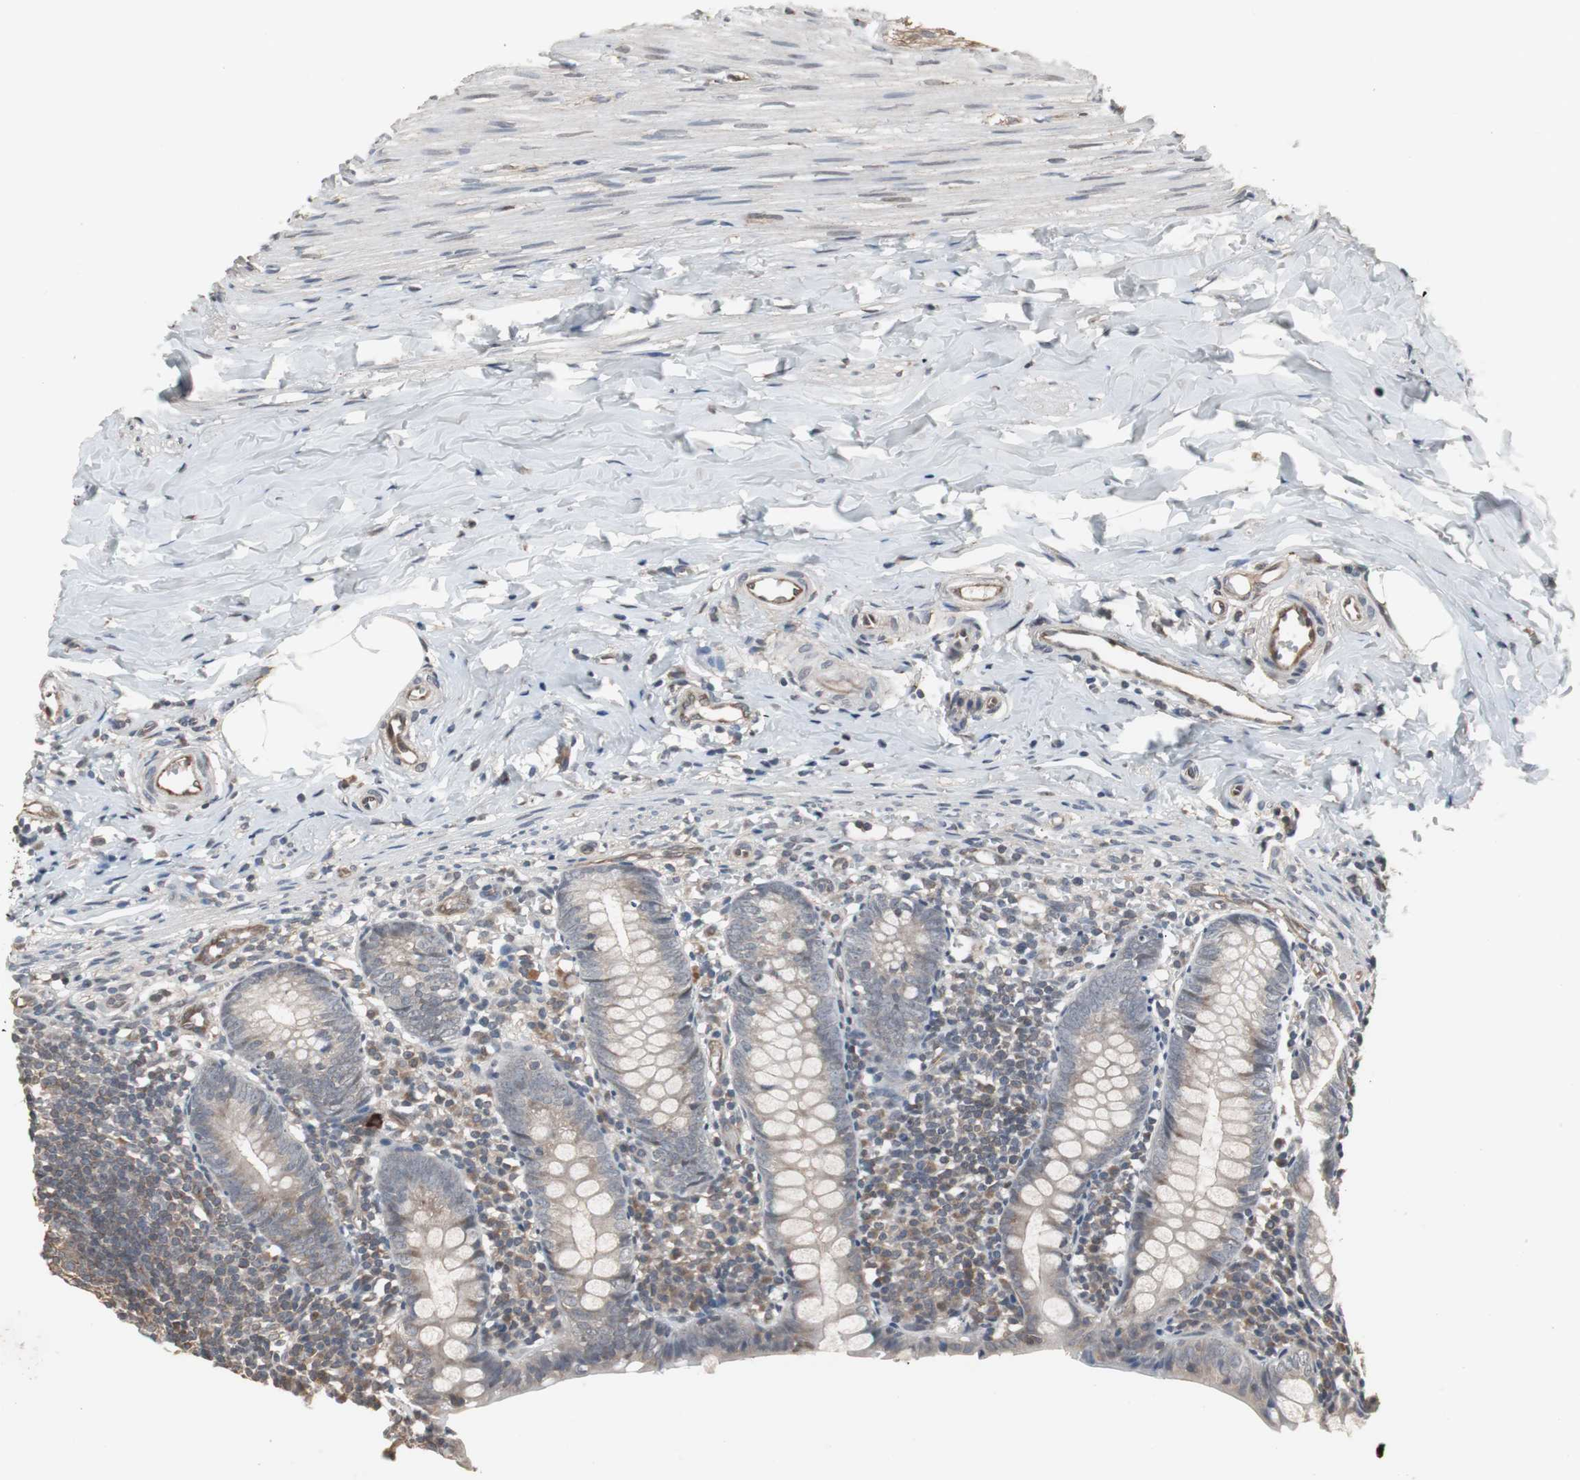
{"staining": {"intensity": "weak", "quantity": ">75%", "location": "cytoplasmic/membranous"}, "tissue": "appendix", "cell_type": "Glandular cells", "image_type": "normal", "snomed": [{"axis": "morphology", "description": "Normal tissue, NOS"}, {"axis": "topography", "description": "Appendix"}], "caption": "DAB immunohistochemical staining of unremarkable appendix reveals weak cytoplasmic/membranous protein expression in approximately >75% of glandular cells.", "gene": "ATP2B2", "patient": {"sex": "female", "age": 10}}